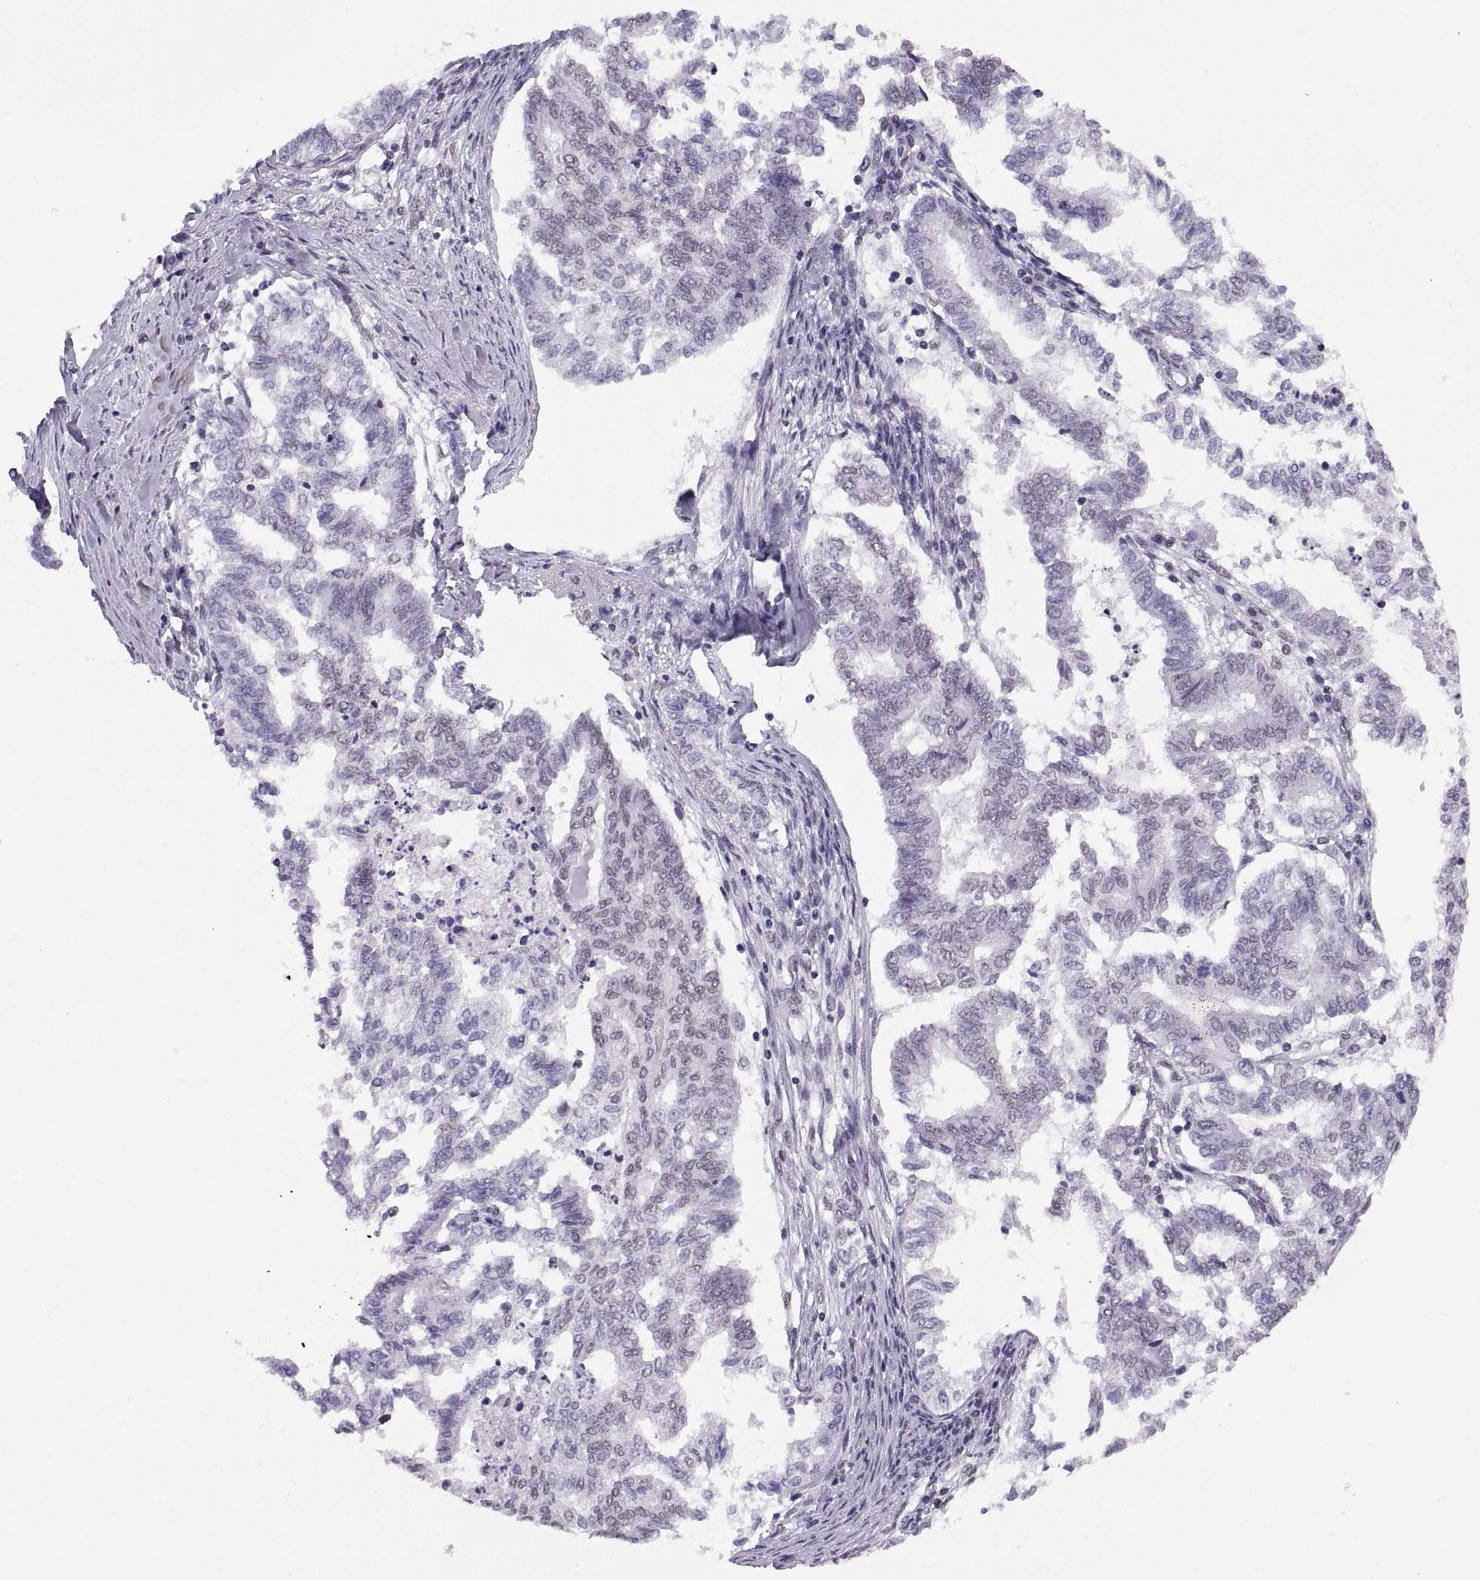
{"staining": {"intensity": "negative", "quantity": "none", "location": "none"}, "tissue": "endometrial cancer", "cell_type": "Tumor cells", "image_type": "cancer", "snomed": [{"axis": "morphology", "description": "Adenocarcinoma, NOS"}, {"axis": "topography", "description": "Endometrium"}], "caption": "This is a image of immunohistochemistry staining of endometrial cancer (adenocarcinoma), which shows no staining in tumor cells. (DAB (3,3'-diaminobenzidine) IHC, high magnification).", "gene": "CARTPT", "patient": {"sex": "female", "age": 79}}